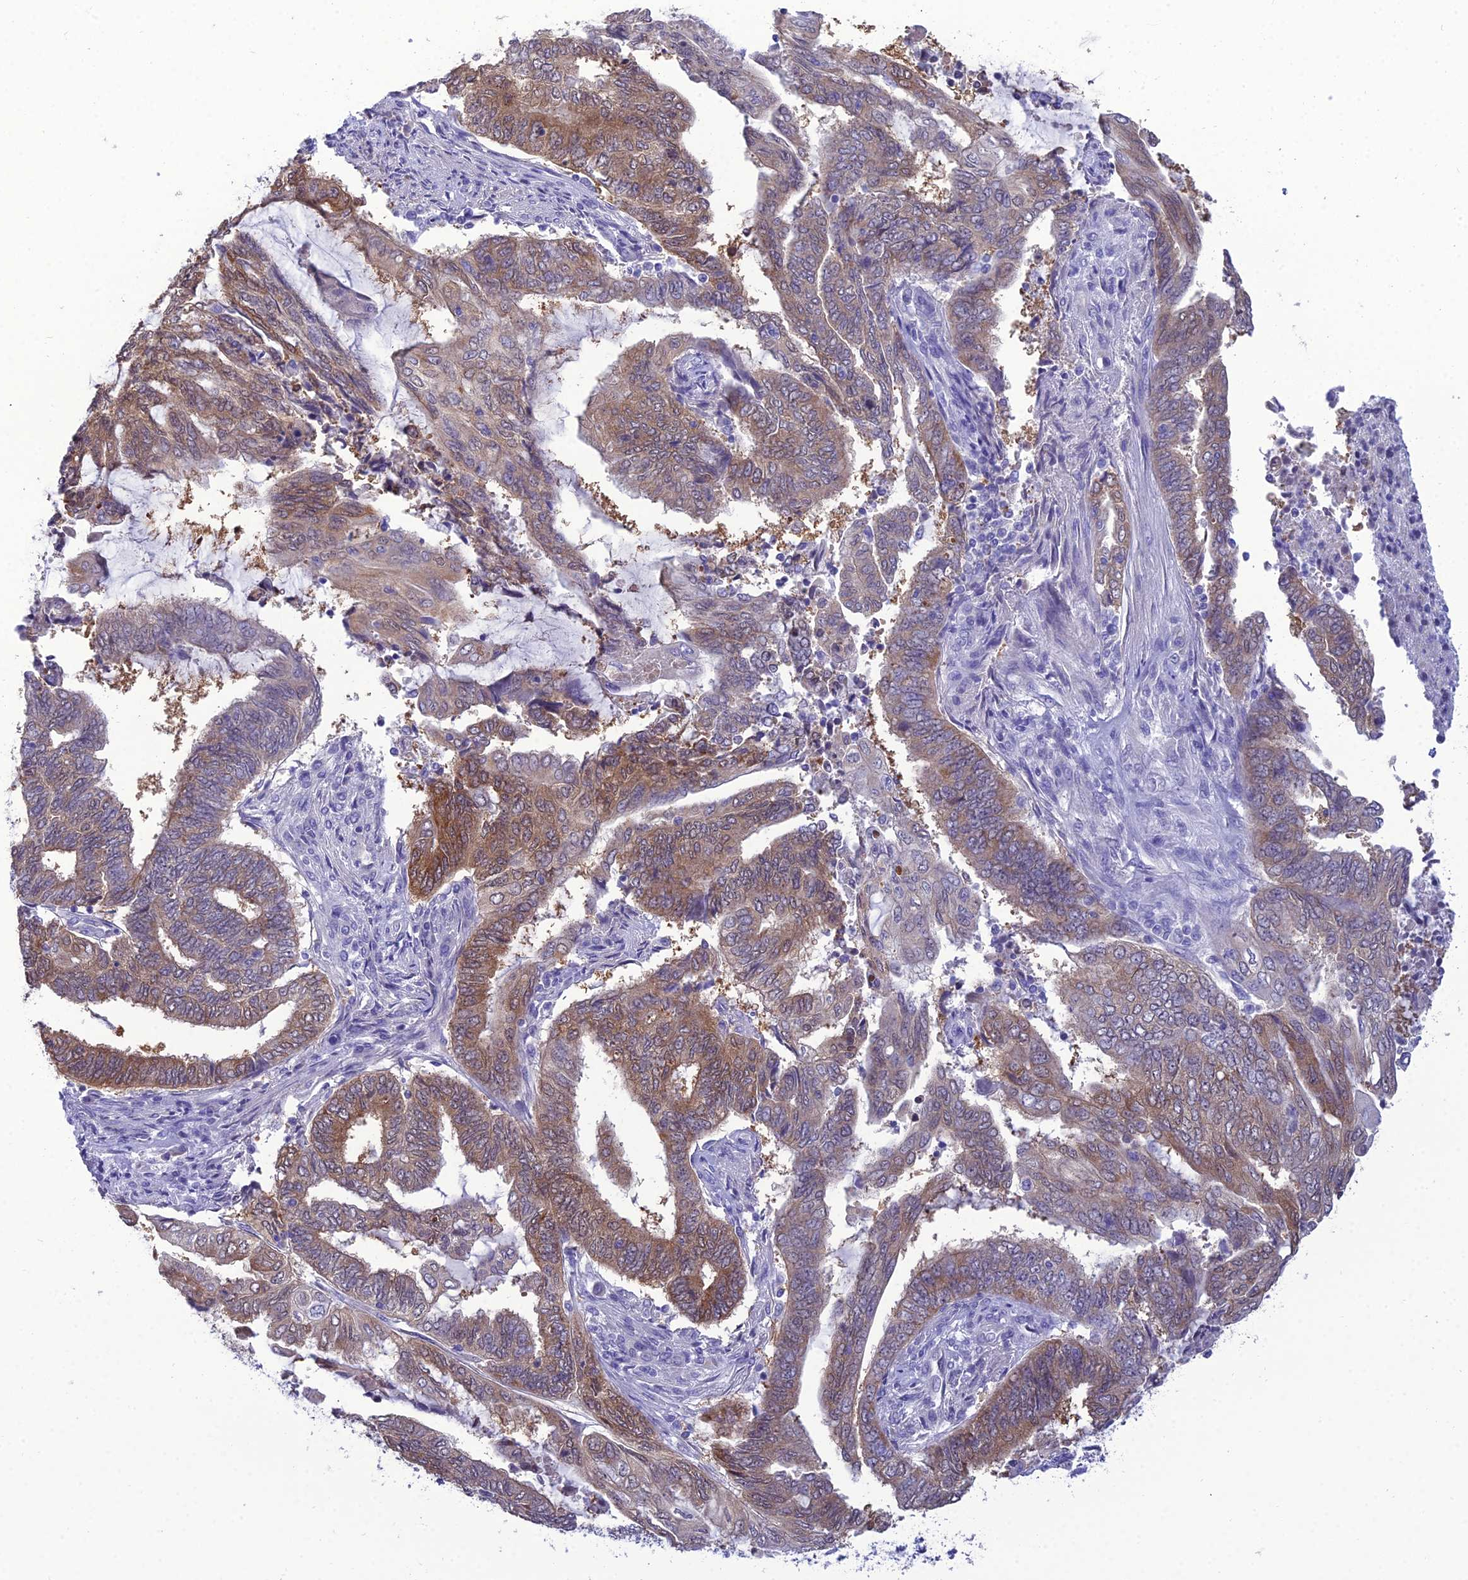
{"staining": {"intensity": "moderate", "quantity": ">75%", "location": "cytoplasmic/membranous"}, "tissue": "endometrial cancer", "cell_type": "Tumor cells", "image_type": "cancer", "snomed": [{"axis": "morphology", "description": "Adenocarcinoma, NOS"}, {"axis": "topography", "description": "Uterus"}, {"axis": "topography", "description": "Endometrium"}], "caption": "Protein staining of endometrial cancer tissue shows moderate cytoplasmic/membranous expression in approximately >75% of tumor cells. The protein of interest is stained brown, and the nuclei are stained in blue (DAB IHC with brightfield microscopy, high magnification).", "gene": "GNPNAT1", "patient": {"sex": "female", "age": 70}}